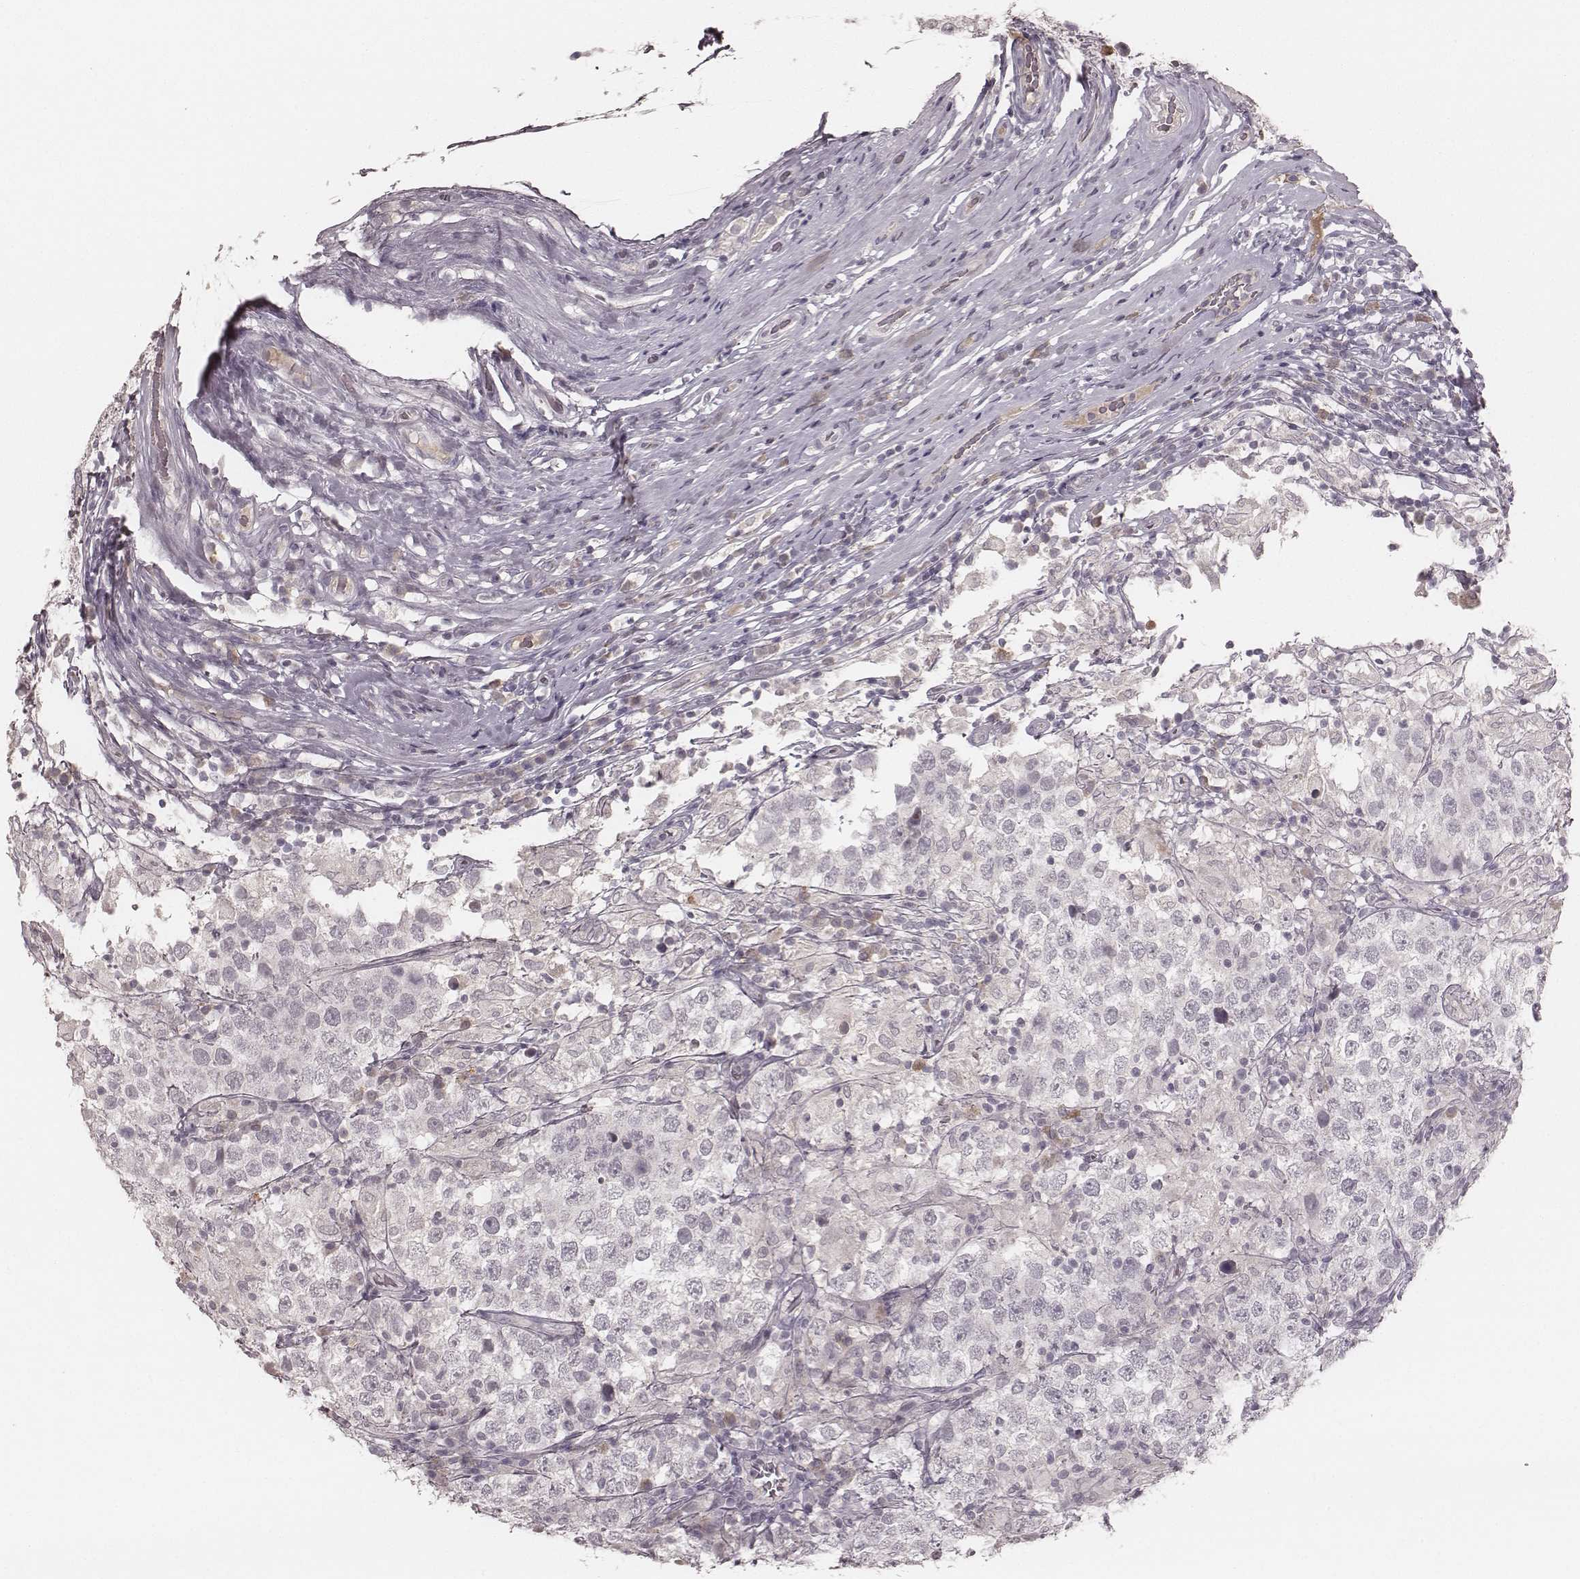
{"staining": {"intensity": "negative", "quantity": "none", "location": "none"}, "tissue": "testis cancer", "cell_type": "Tumor cells", "image_type": "cancer", "snomed": [{"axis": "morphology", "description": "Seminoma, NOS"}, {"axis": "morphology", "description": "Carcinoma, Embryonal, NOS"}, {"axis": "topography", "description": "Testis"}], "caption": "Immunohistochemistry (IHC) micrograph of neoplastic tissue: testis cancer (embryonal carcinoma) stained with DAB (3,3'-diaminobenzidine) reveals no significant protein expression in tumor cells.", "gene": "LY6K", "patient": {"sex": "male", "age": 41}}